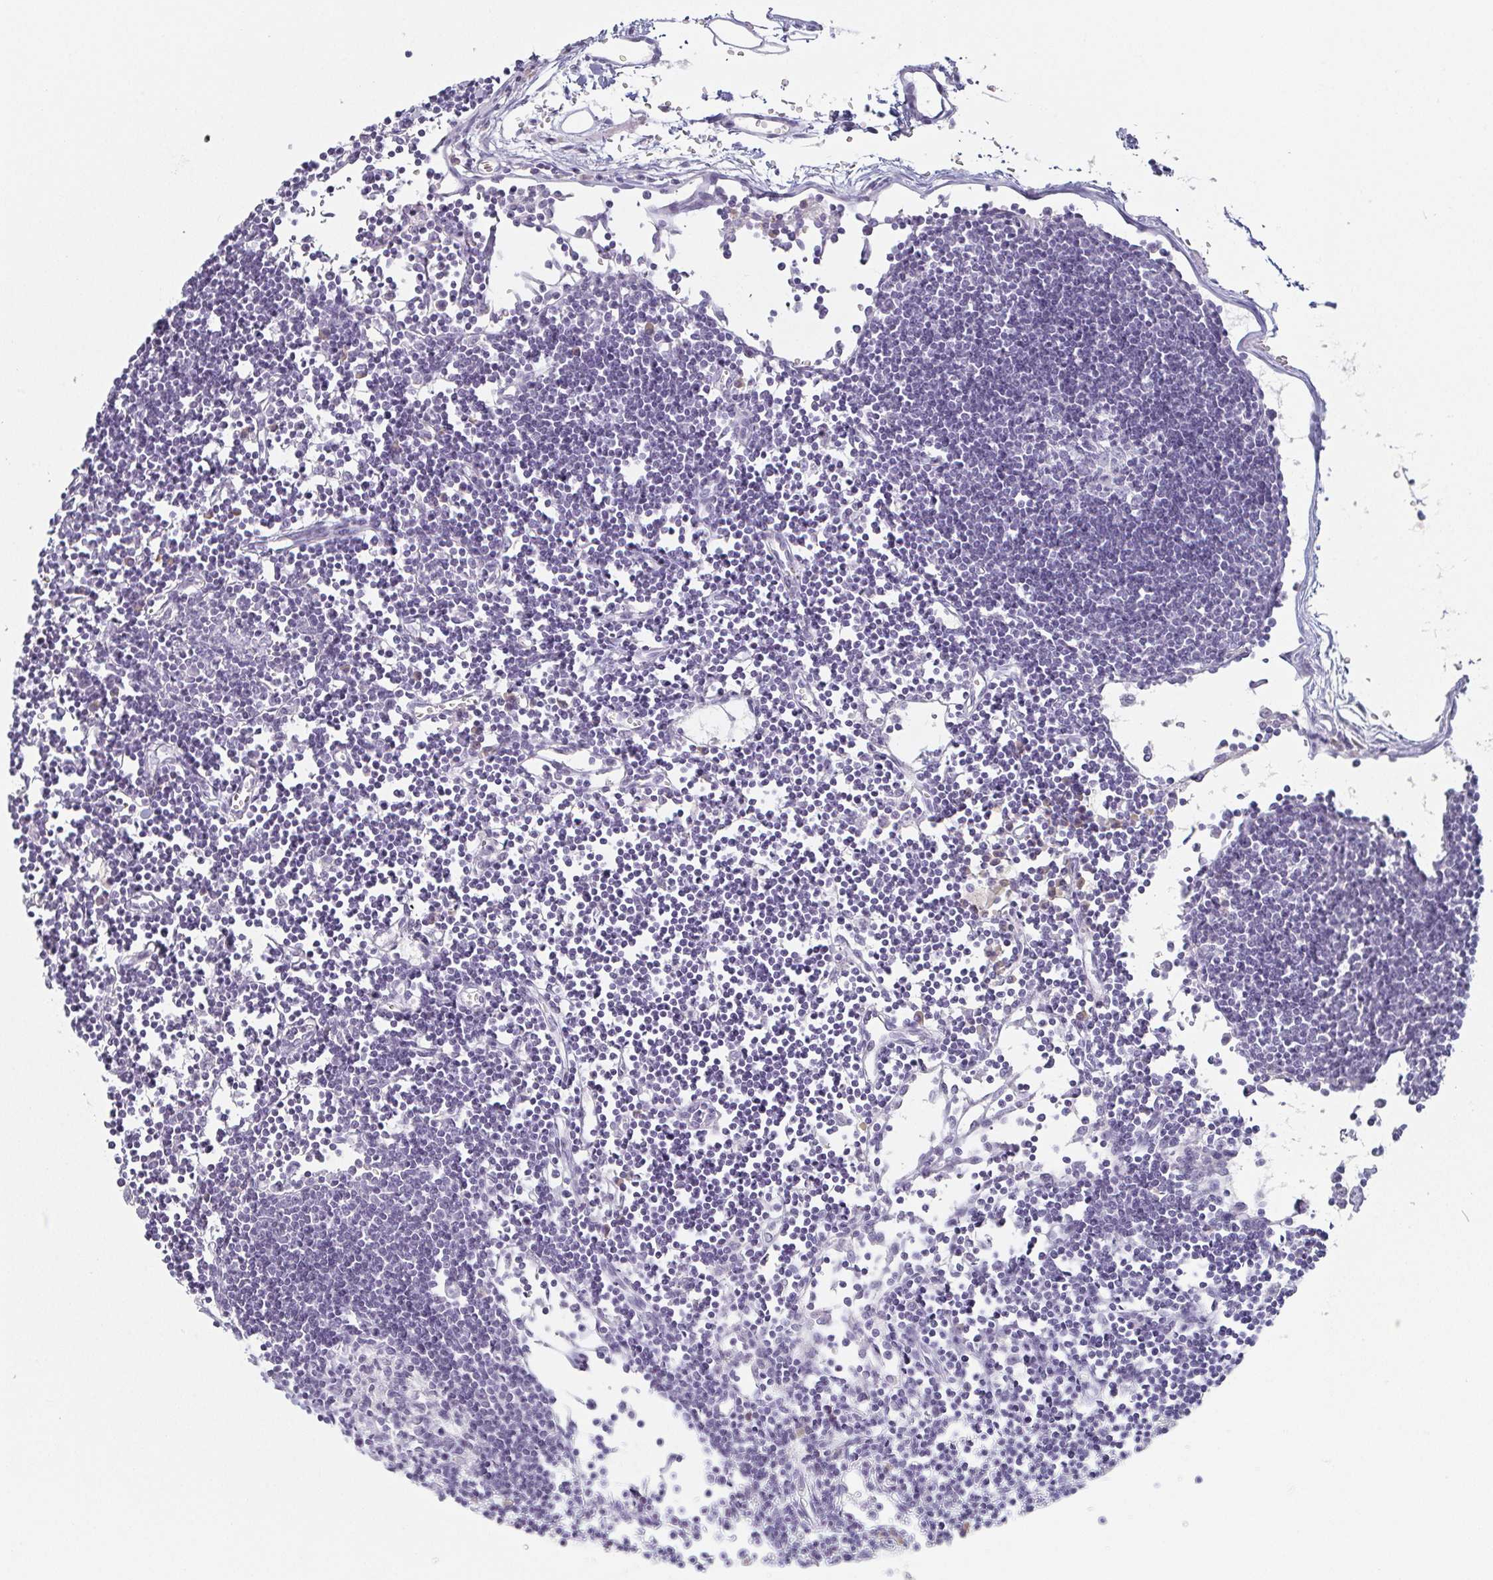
{"staining": {"intensity": "negative", "quantity": "none", "location": "none"}, "tissue": "lymph node", "cell_type": "Germinal center cells", "image_type": "normal", "snomed": [{"axis": "morphology", "description": "Normal tissue, NOS"}, {"axis": "topography", "description": "Lymph node"}], "caption": "An immunohistochemistry (IHC) image of normal lymph node is shown. There is no staining in germinal center cells of lymph node. (Stains: DAB (3,3'-diaminobenzidine) immunohistochemistry (IHC) with hematoxylin counter stain, Microscopy: brightfield microscopy at high magnification).", "gene": "PRR27", "patient": {"sex": "female", "age": 65}}